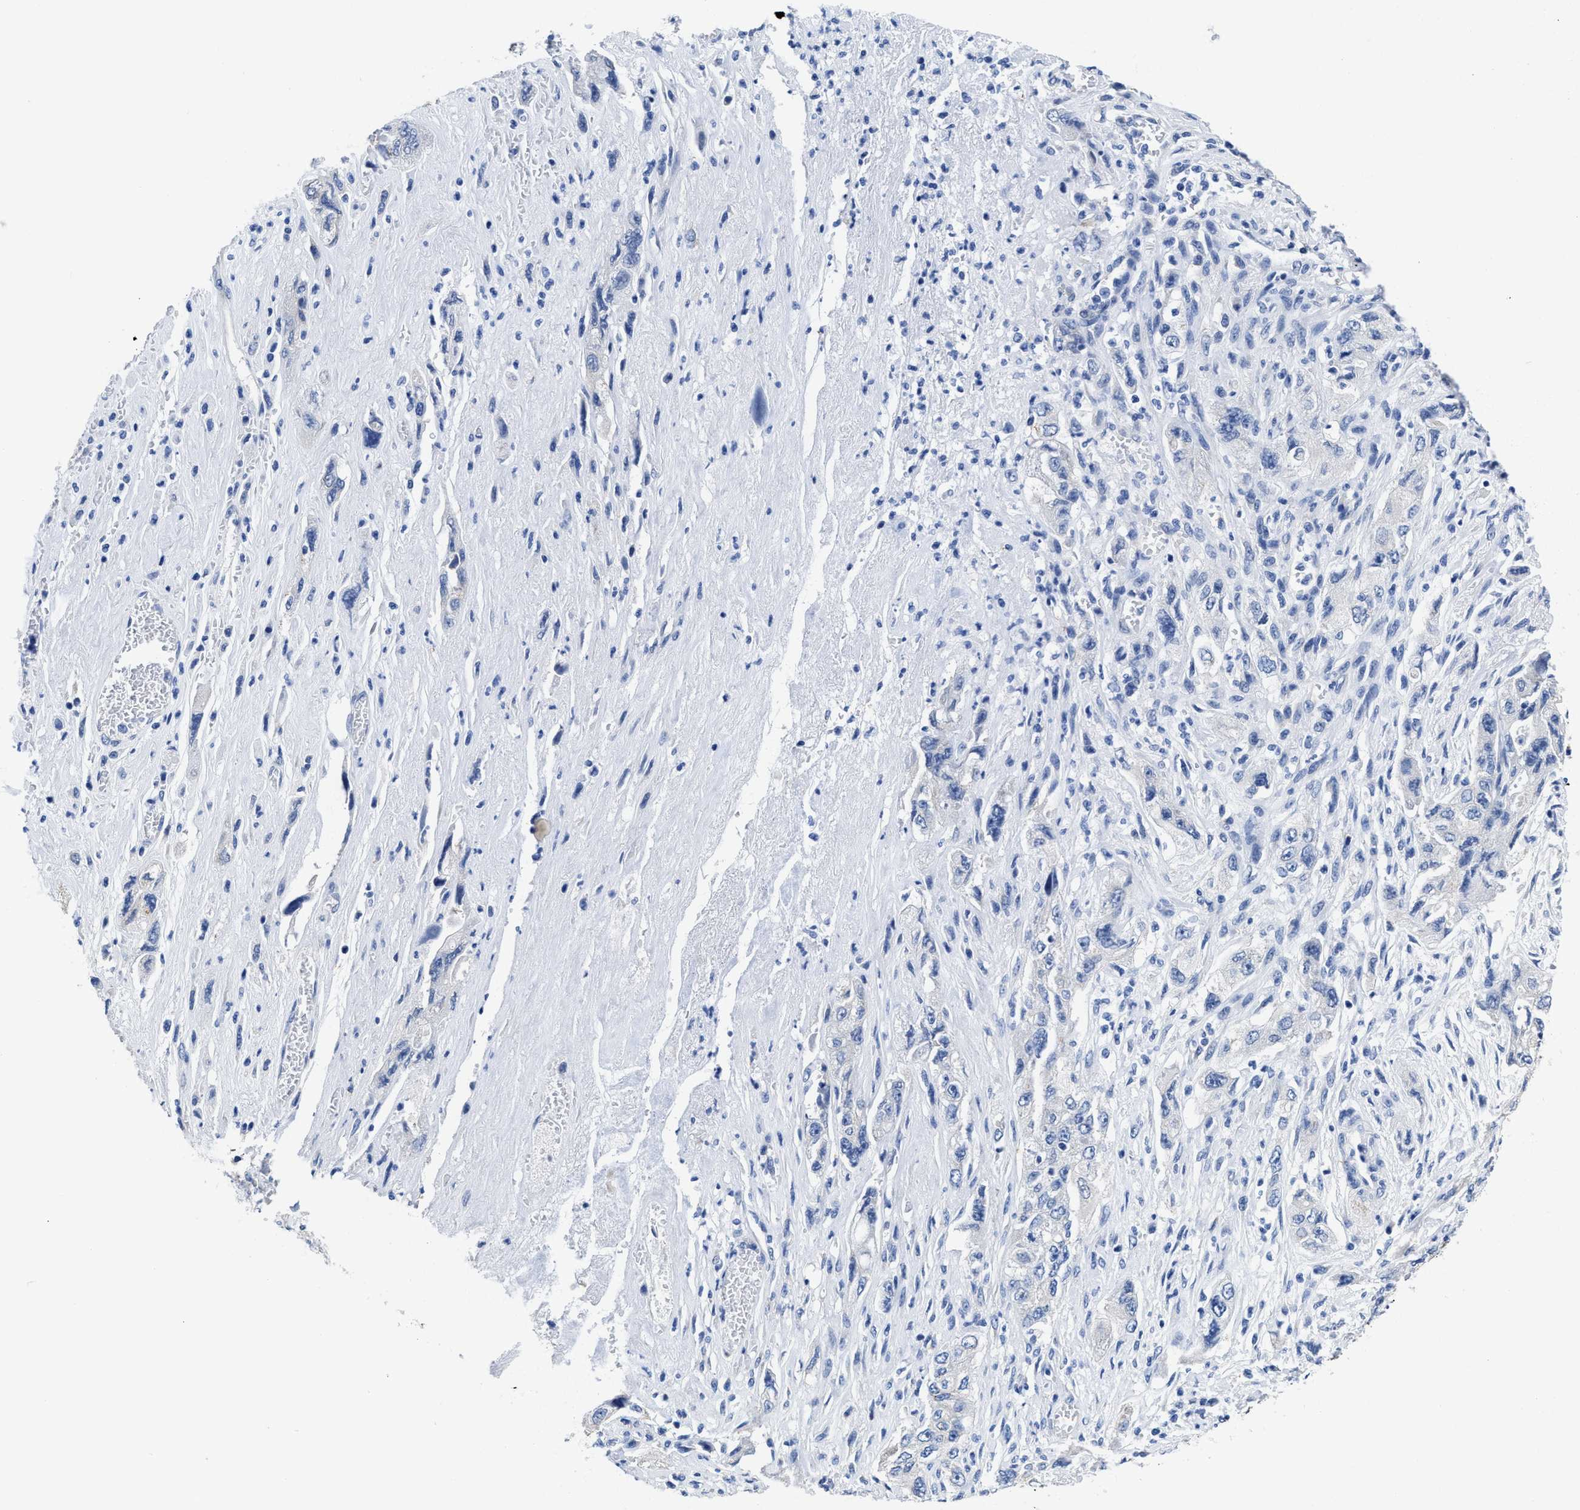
{"staining": {"intensity": "negative", "quantity": "none", "location": "none"}, "tissue": "pancreatic cancer", "cell_type": "Tumor cells", "image_type": "cancer", "snomed": [{"axis": "morphology", "description": "Adenocarcinoma, NOS"}, {"axis": "topography", "description": "Pancreas"}], "caption": "Tumor cells show no significant protein expression in pancreatic cancer.", "gene": "HOOK1", "patient": {"sex": "female", "age": 73}}